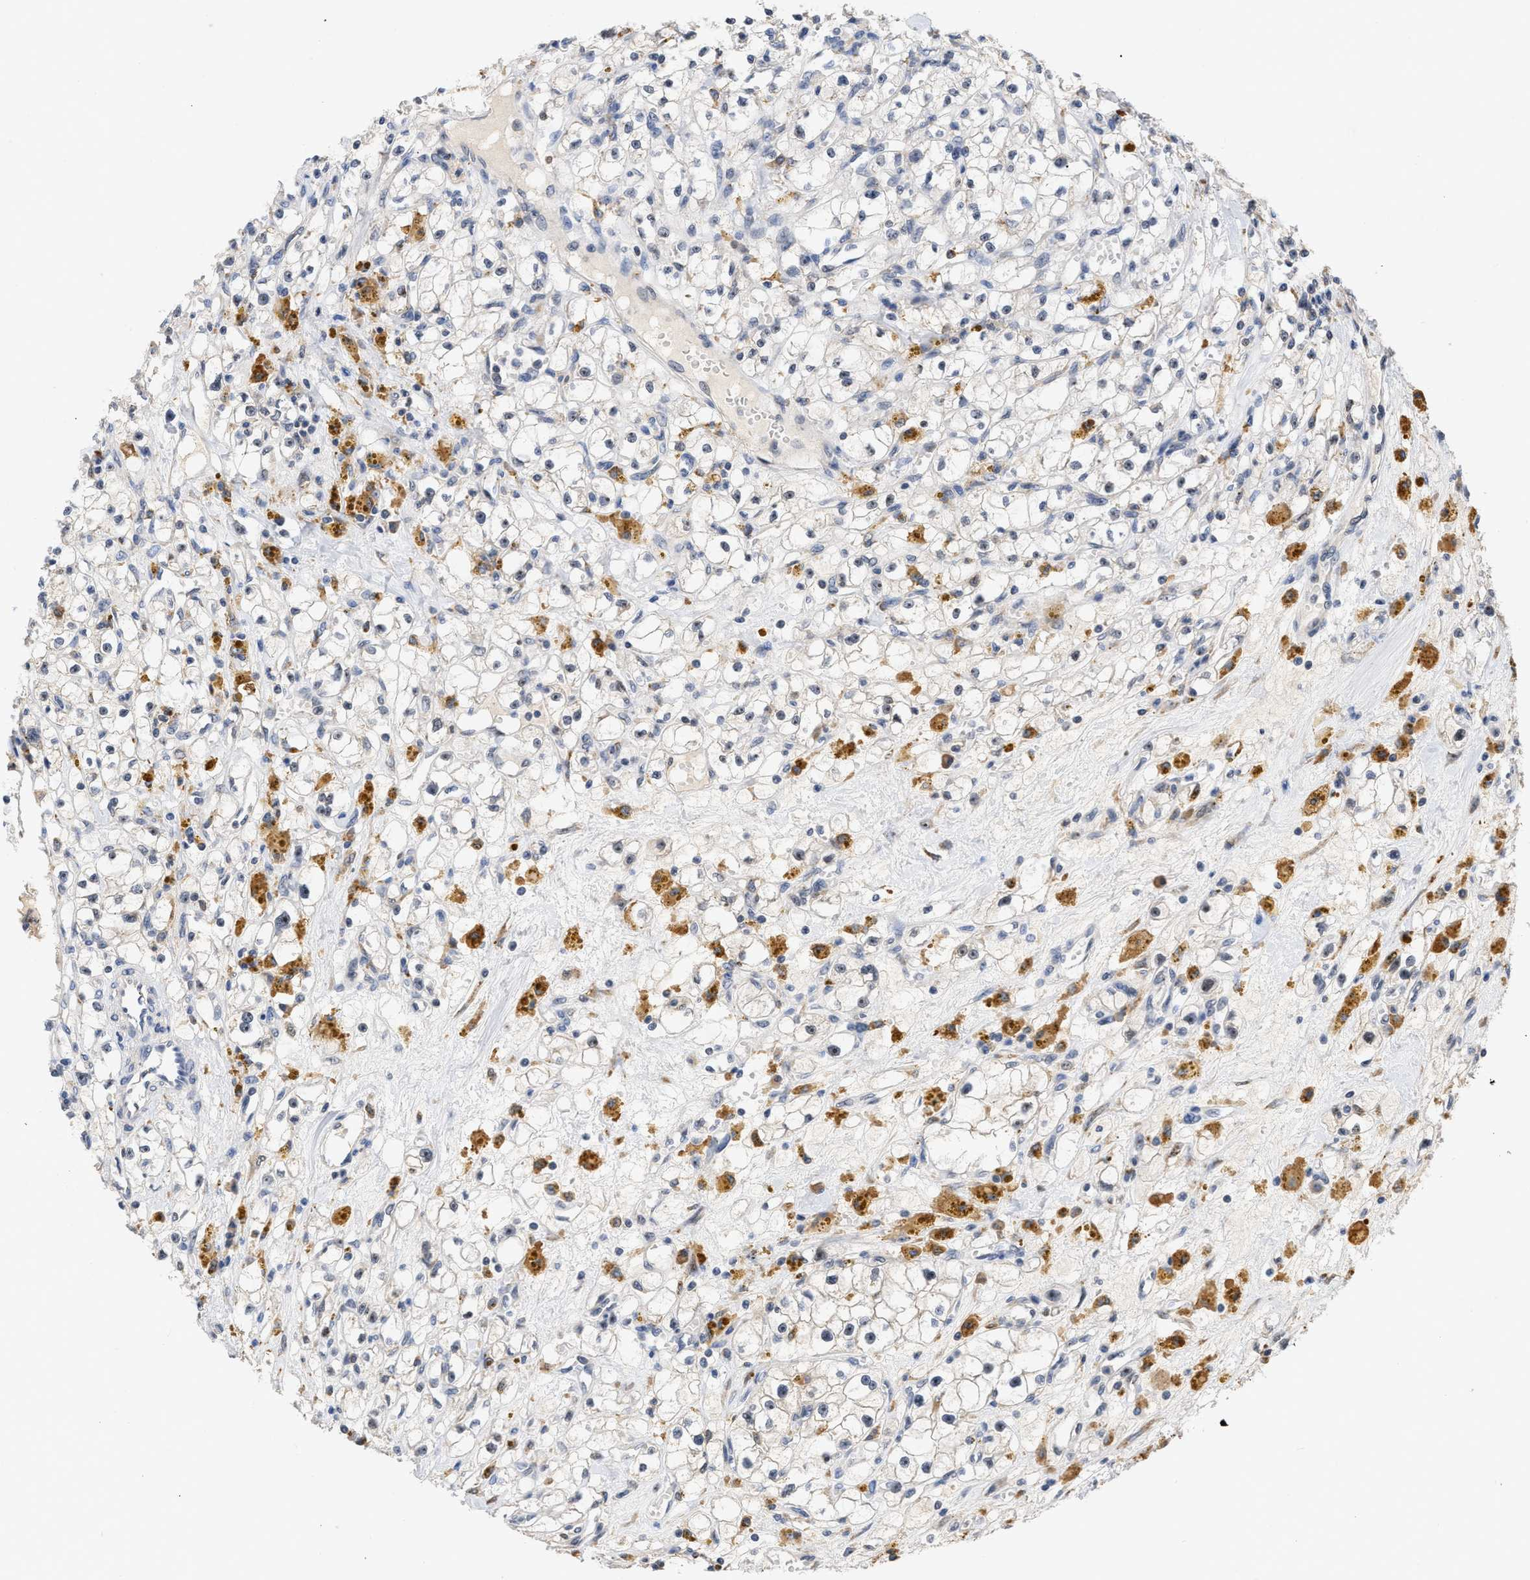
{"staining": {"intensity": "negative", "quantity": "none", "location": "none"}, "tissue": "renal cancer", "cell_type": "Tumor cells", "image_type": "cancer", "snomed": [{"axis": "morphology", "description": "Adenocarcinoma, NOS"}, {"axis": "topography", "description": "Kidney"}], "caption": "A photomicrograph of human renal cancer is negative for staining in tumor cells. (Immunohistochemistry (ihc), brightfield microscopy, high magnification).", "gene": "ELAC2", "patient": {"sex": "male", "age": 56}}